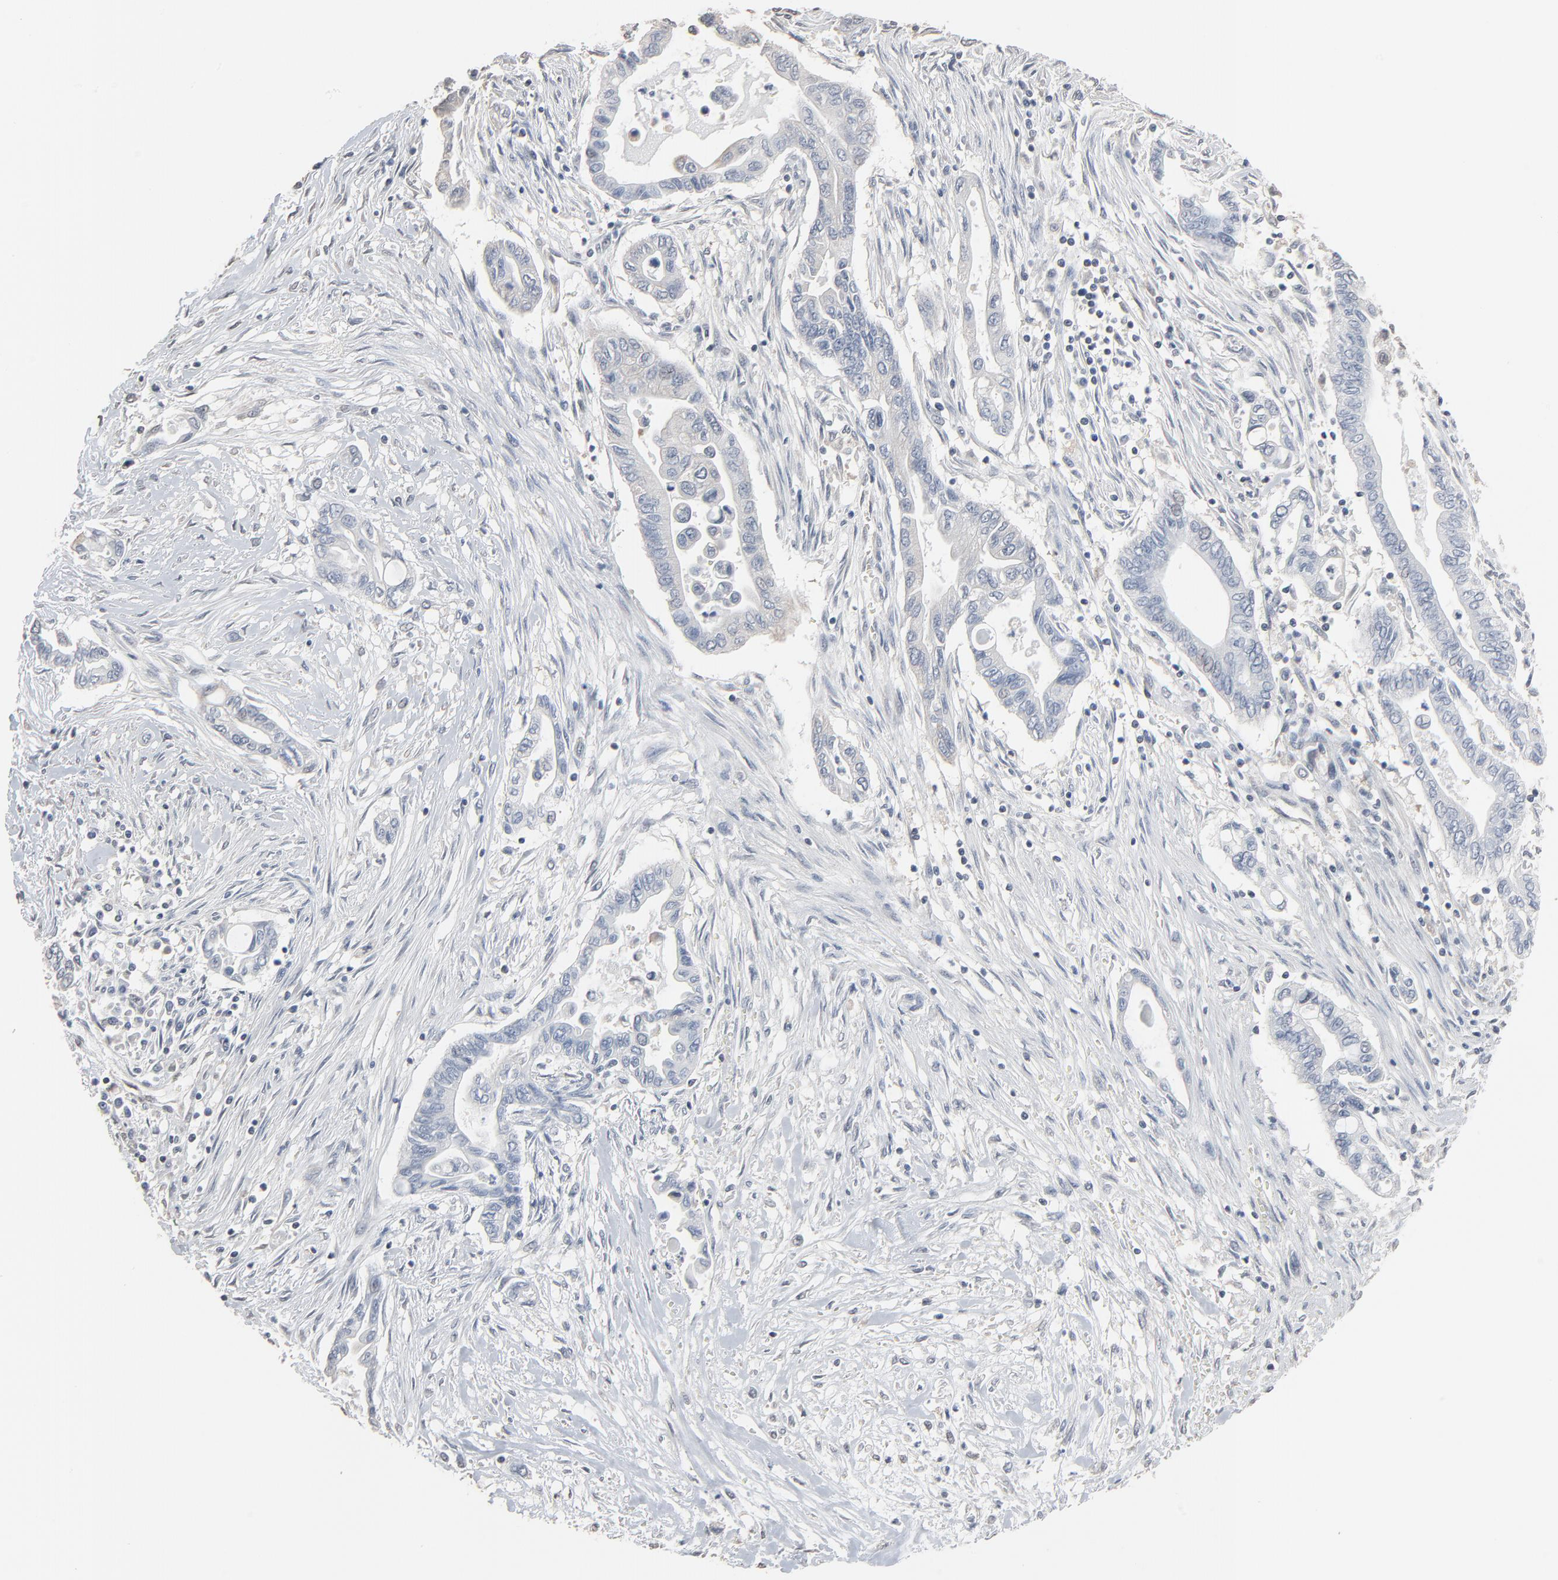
{"staining": {"intensity": "negative", "quantity": "none", "location": "none"}, "tissue": "pancreatic cancer", "cell_type": "Tumor cells", "image_type": "cancer", "snomed": [{"axis": "morphology", "description": "Adenocarcinoma, NOS"}, {"axis": "topography", "description": "Pancreas"}], "caption": "Immunohistochemistry photomicrograph of human pancreatic adenocarcinoma stained for a protein (brown), which reveals no positivity in tumor cells.", "gene": "CCT5", "patient": {"sex": "female", "age": 57}}